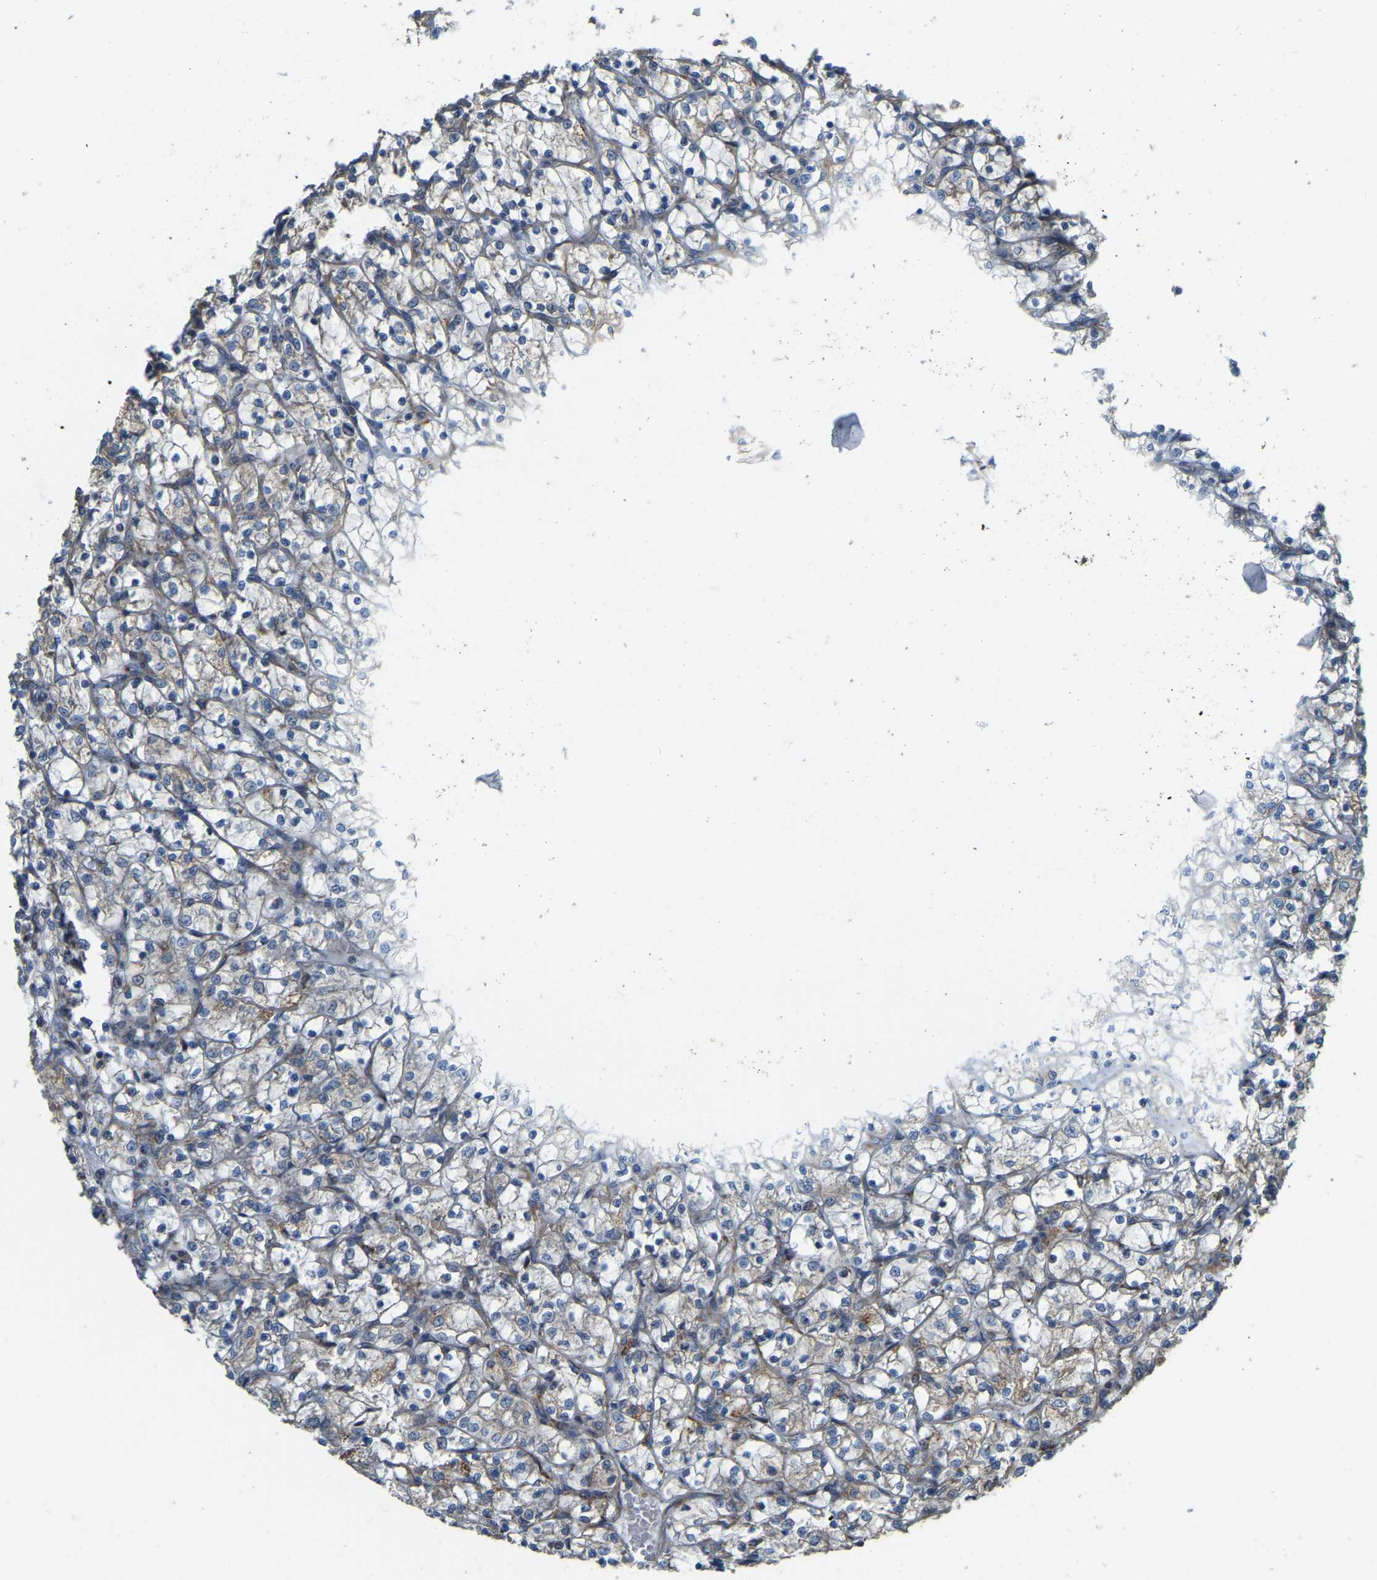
{"staining": {"intensity": "moderate", "quantity": "25%-75%", "location": "cytoplasmic/membranous"}, "tissue": "renal cancer", "cell_type": "Tumor cells", "image_type": "cancer", "snomed": [{"axis": "morphology", "description": "Adenocarcinoma, NOS"}, {"axis": "topography", "description": "Kidney"}], "caption": "Immunohistochemical staining of renal cancer shows medium levels of moderate cytoplasmic/membranous protein staining in approximately 25%-75% of tumor cells. Immunohistochemistry stains the protein in brown and the nuclei are stained blue.", "gene": "PSMD7", "patient": {"sex": "female", "age": 69}}